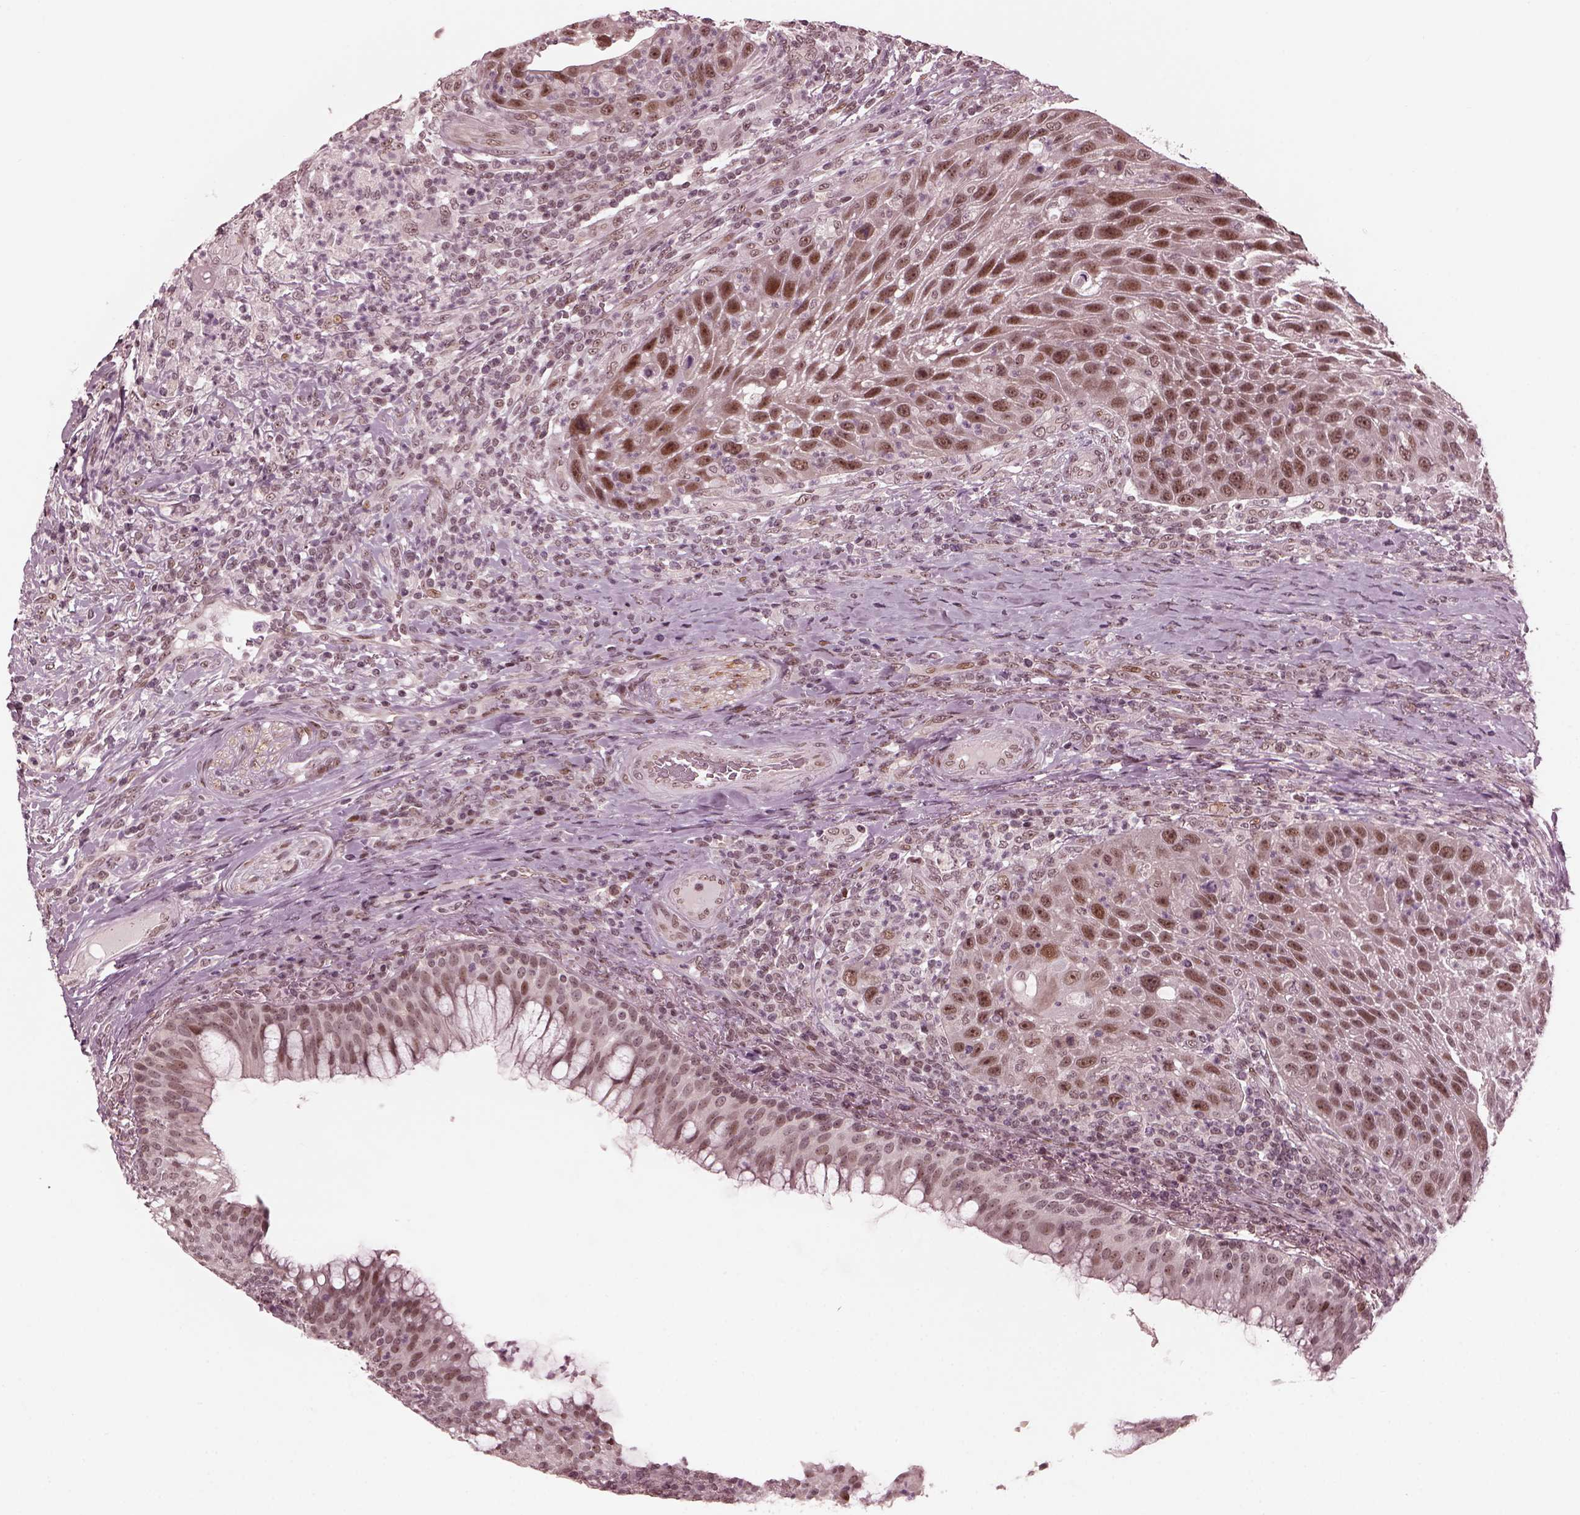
{"staining": {"intensity": "moderate", "quantity": ">75%", "location": "nuclear"}, "tissue": "head and neck cancer", "cell_type": "Tumor cells", "image_type": "cancer", "snomed": [{"axis": "morphology", "description": "Squamous cell carcinoma, NOS"}, {"axis": "topography", "description": "Head-Neck"}], "caption": "Protein expression analysis of human head and neck cancer (squamous cell carcinoma) reveals moderate nuclear staining in approximately >75% of tumor cells.", "gene": "TRIB3", "patient": {"sex": "male", "age": 69}}